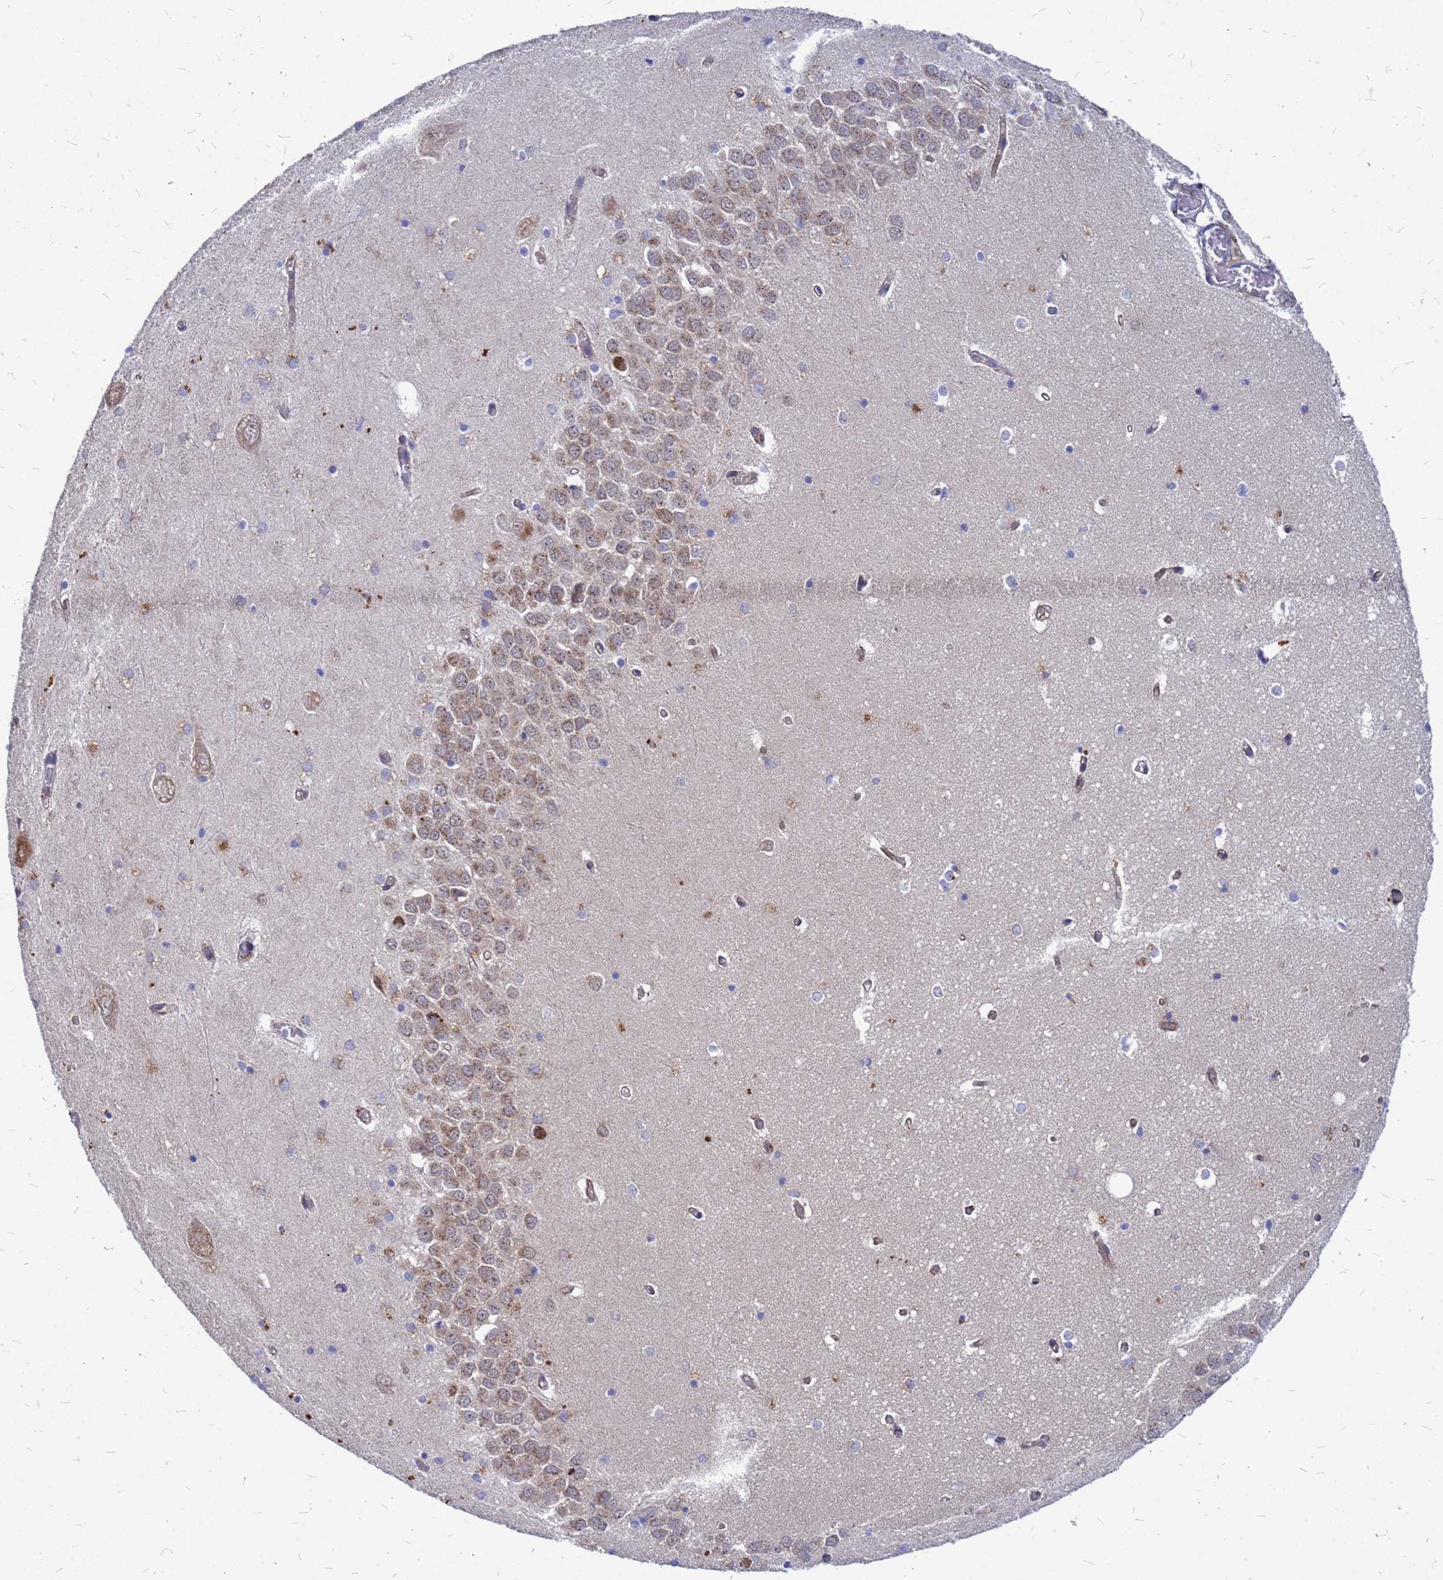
{"staining": {"intensity": "moderate", "quantity": "<25%", "location": "cytoplasmic/membranous"}, "tissue": "hippocampus", "cell_type": "Glial cells", "image_type": "normal", "snomed": [{"axis": "morphology", "description": "Normal tissue, NOS"}, {"axis": "topography", "description": "Hippocampus"}], "caption": "Hippocampus stained for a protein displays moderate cytoplasmic/membranous positivity in glial cells. The staining is performed using DAB (3,3'-diaminobenzidine) brown chromogen to label protein expression. The nuclei are counter-stained blue using hematoxylin.", "gene": "NOSTRIN", "patient": {"sex": "male", "age": 70}}